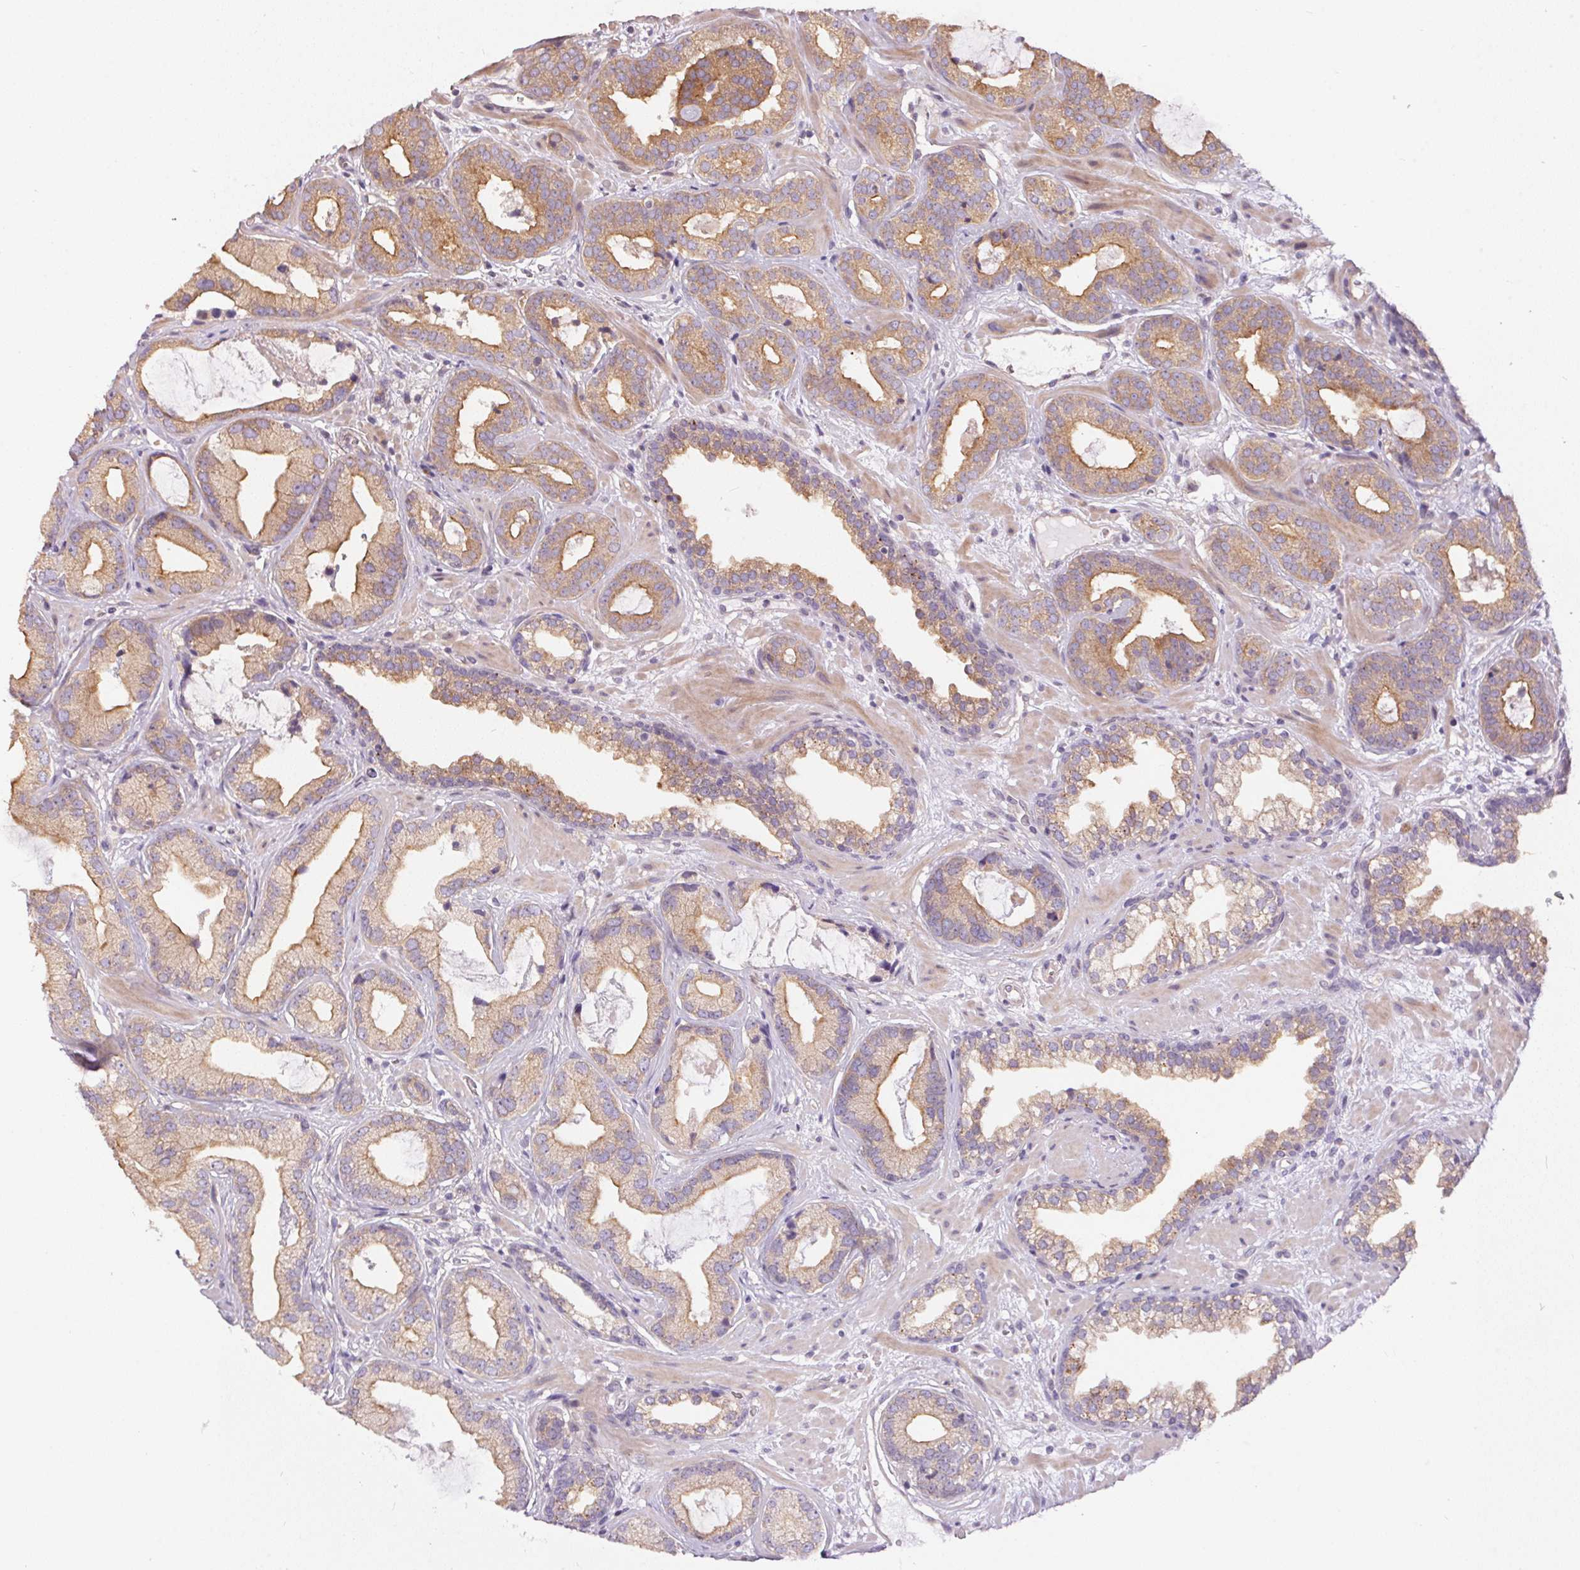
{"staining": {"intensity": "moderate", "quantity": ">75%", "location": "cytoplasmic/membranous"}, "tissue": "prostate cancer", "cell_type": "Tumor cells", "image_type": "cancer", "snomed": [{"axis": "morphology", "description": "Adenocarcinoma, Low grade"}, {"axis": "topography", "description": "Prostate"}], "caption": "IHC staining of prostate low-grade adenocarcinoma, which shows medium levels of moderate cytoplasmic/membranous expression in about >75% of tumor cells indicating moderate cytoplasmic/membranous protein expression. The staining was performed using DAB (brown) for protein detection and nuclei were counterstained in hematoxylin (blue).", "gene": "UNC13B", "patient": {"sex": "male", "age": 62}}